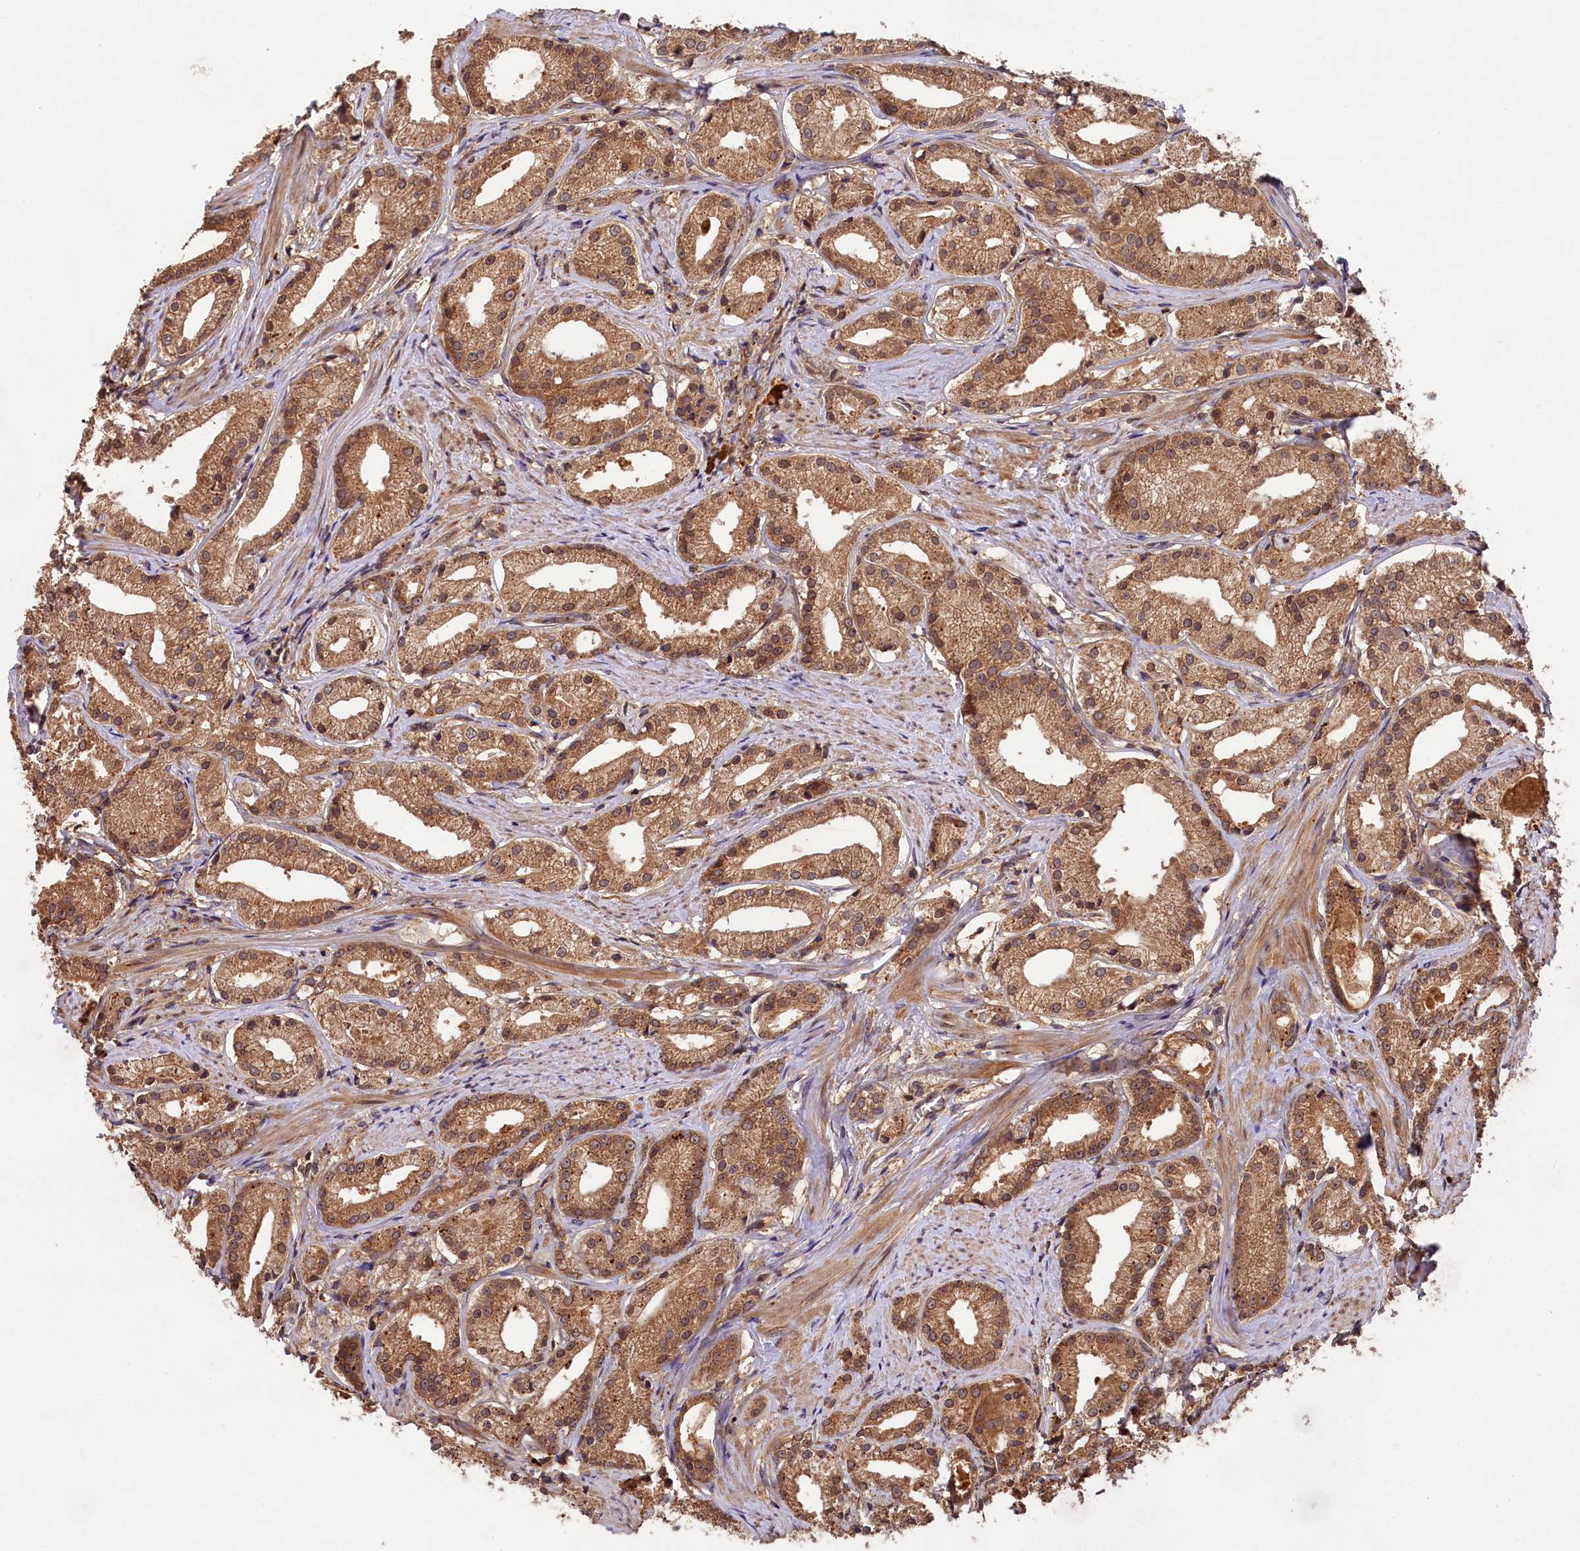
{"staining": {"intensity": "moderate", "quantity": ">75%", "location": "cytoplasmic/membranous"}, "tissue": "prostate cancer", "cell_type": "Tumor cells", "image_type": "cancer", "snomed": [{"axis": "morphology", "description": "Adenocarcinoma, Low grade"}, {"axis": "topography", "description": "Prostate"}], "caption": "Tumor cells demonstrate moderate cytoplasmic/membranous expression in about >75% of cells in prostate cancer.", "gene": "CHAC1", "patient": {"sex": "male", "age": 57}}